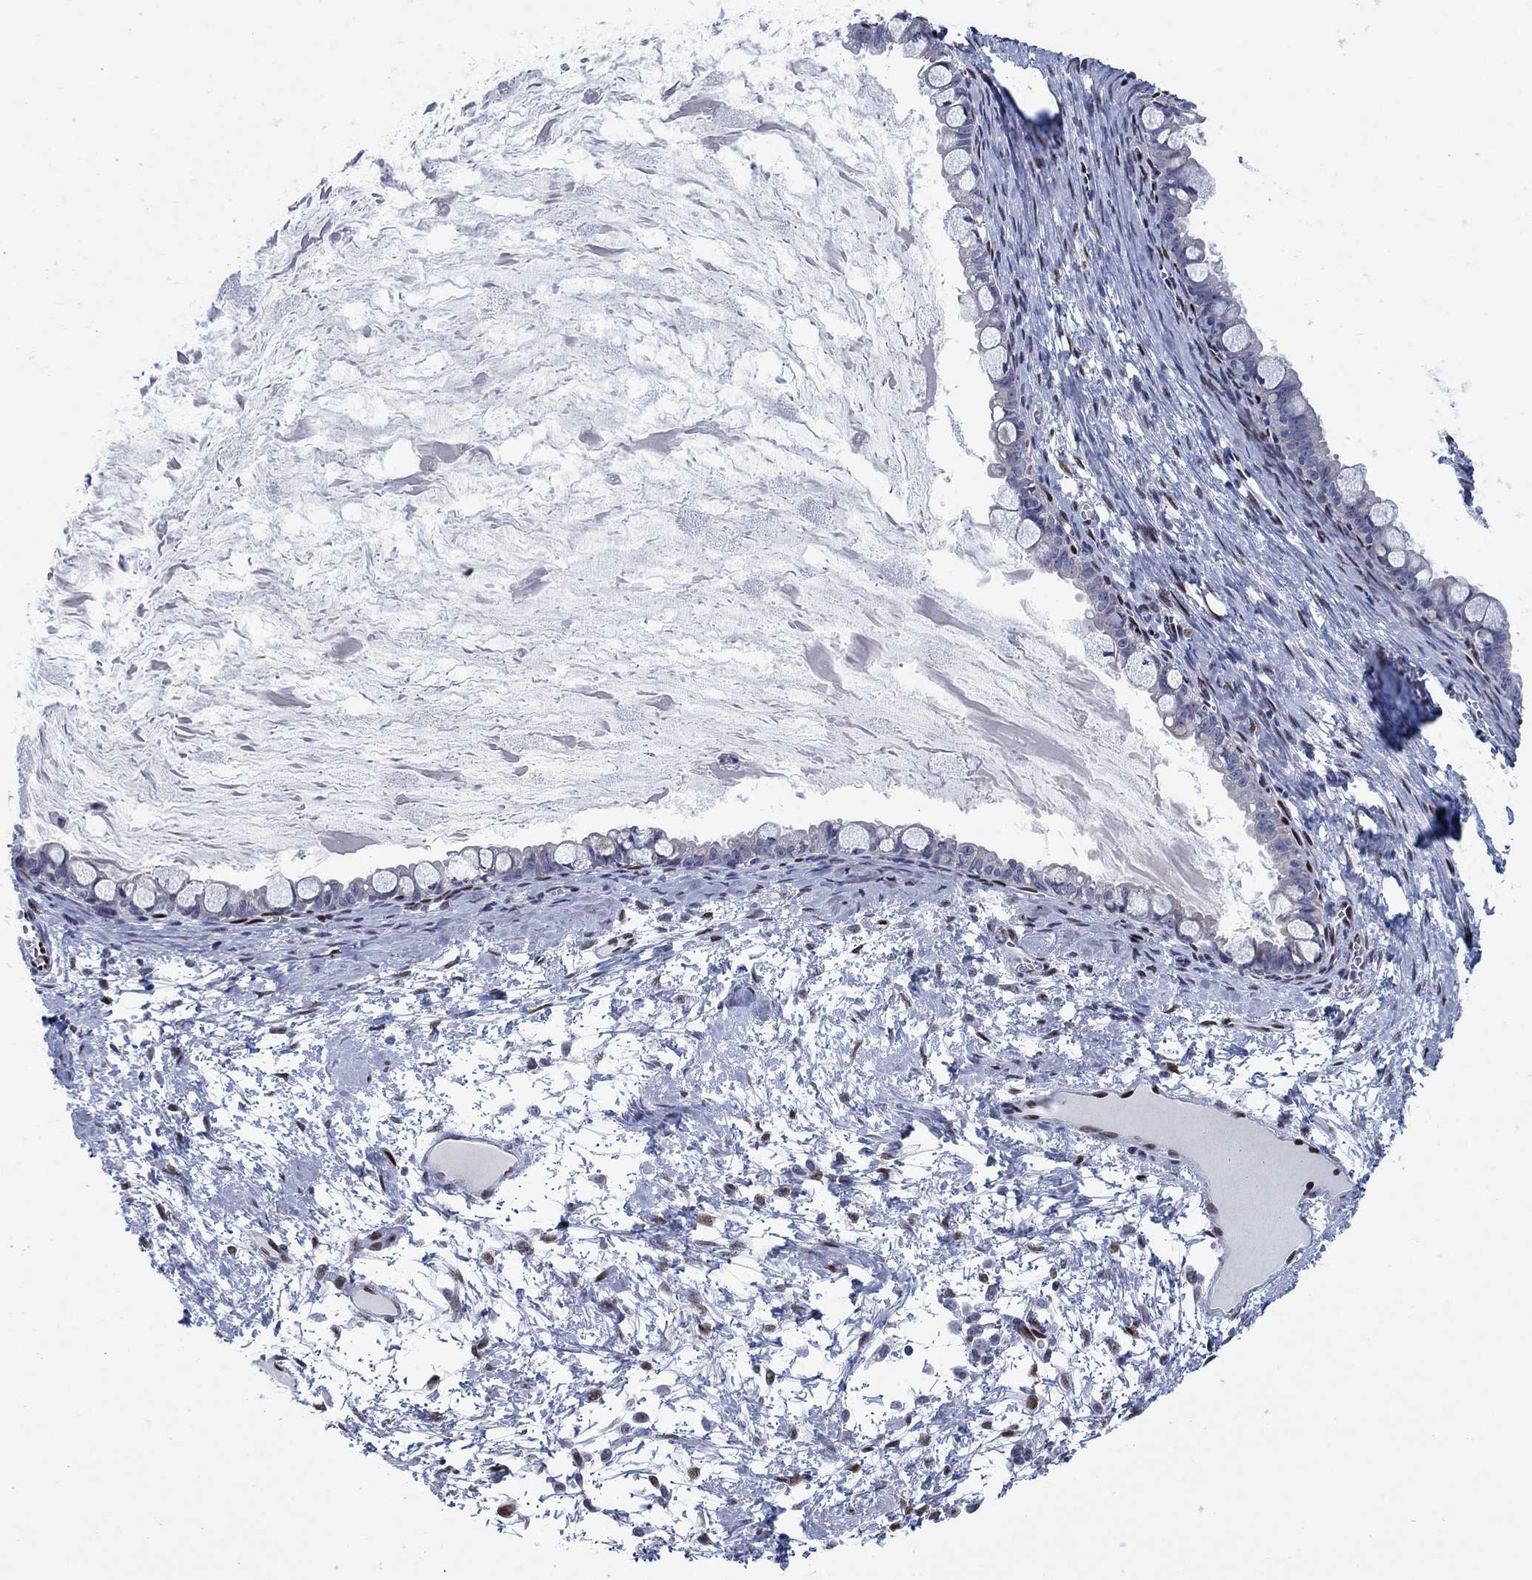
{"staining": {"intensity": "negative", "quantity": "none", "location": "none"}, "tissue": "ovarian cancer", "cell_type": "Tumor cells", "image_type": "cancer", "snomed": [{"axis": "morphology", "description": "Cystadenocarcinoma, mucinous, NOS"}, {"axis": "topography", "description": "Ovary"}], "caption": "IHC image of neoplastic tissue: ovarian cancer stained with DAB exhibits no significant protein staining in tumor cells.", "gene": "ZEB1", "patient": {"sex": "female", "age": 63}}